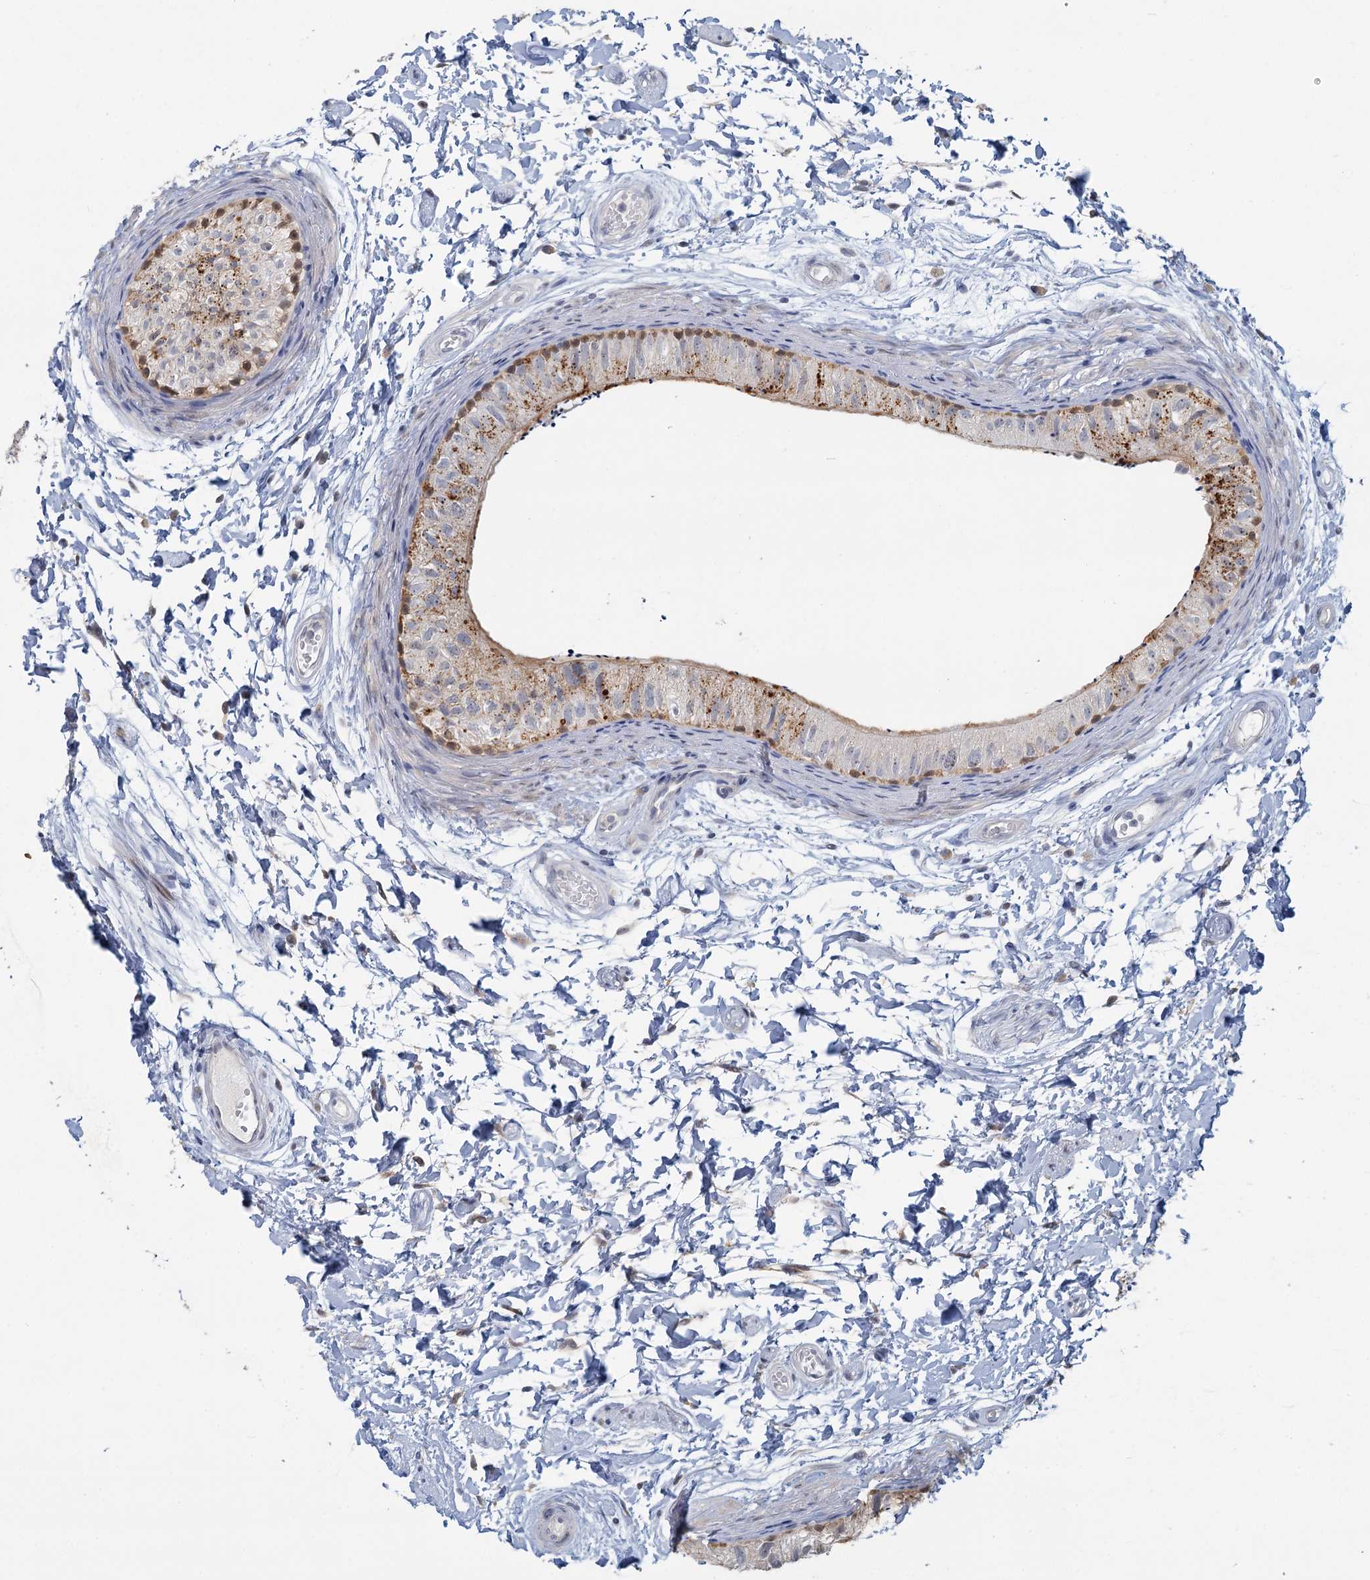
{"staining": {"intensity": "strong", "quantity": "25%-75%", "location": "cytoplasmic/membranous"}, "tissue": "epididymis", "cell_type": "Glandular cells", "image_type": "normal", "snomed": [{"axis": "morphology", "description": "Normal tissue, NOS"}, {"axis": "topography", "description": "Epididymis"}], "caption": "Protein analysis of benign epididymis exhibits strong cytoplasmic/membranous staining in approximately 25%-75% of glandular cells.", "gene": "MYO7B", "patient": {"sex": "male", "age": 50}}